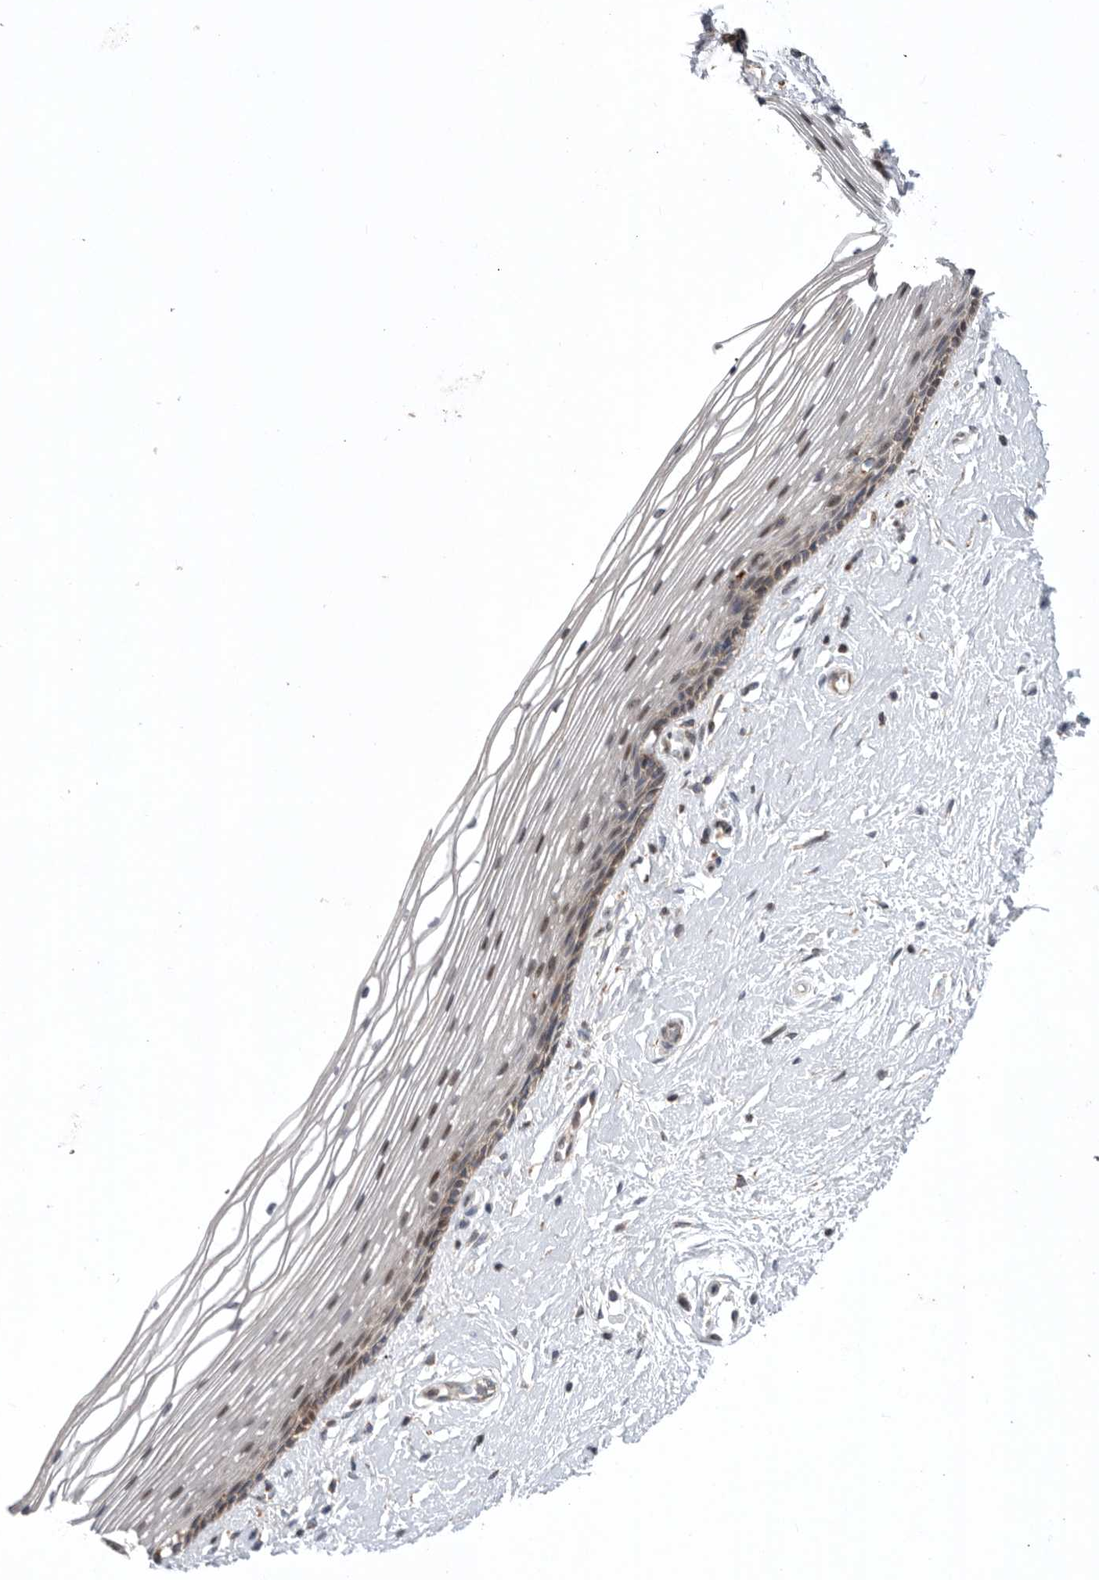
{"staining": {"intensity": "moderate", "quantity": "<25%", "location": "cytoplasmic/membranous"}, "tissue": "vagina", "cell_type": "Squamous epithelial cells", "image_type": "normal", "snomed": [{"axis": "morphology", "description": "Normal tissue, NOS"}, {"axis": "topography", "description": "Vagina"}], "caption": "Immunohistochemistry image of normal vagina stained for a protein (brown), which demonstrates low levels of moderate cytoplasmic/membranous positivity in approximately <25% of squamous epithelial cells.", "gene": "MPZL1", "patient": {"sex": "female", "age": 46}}